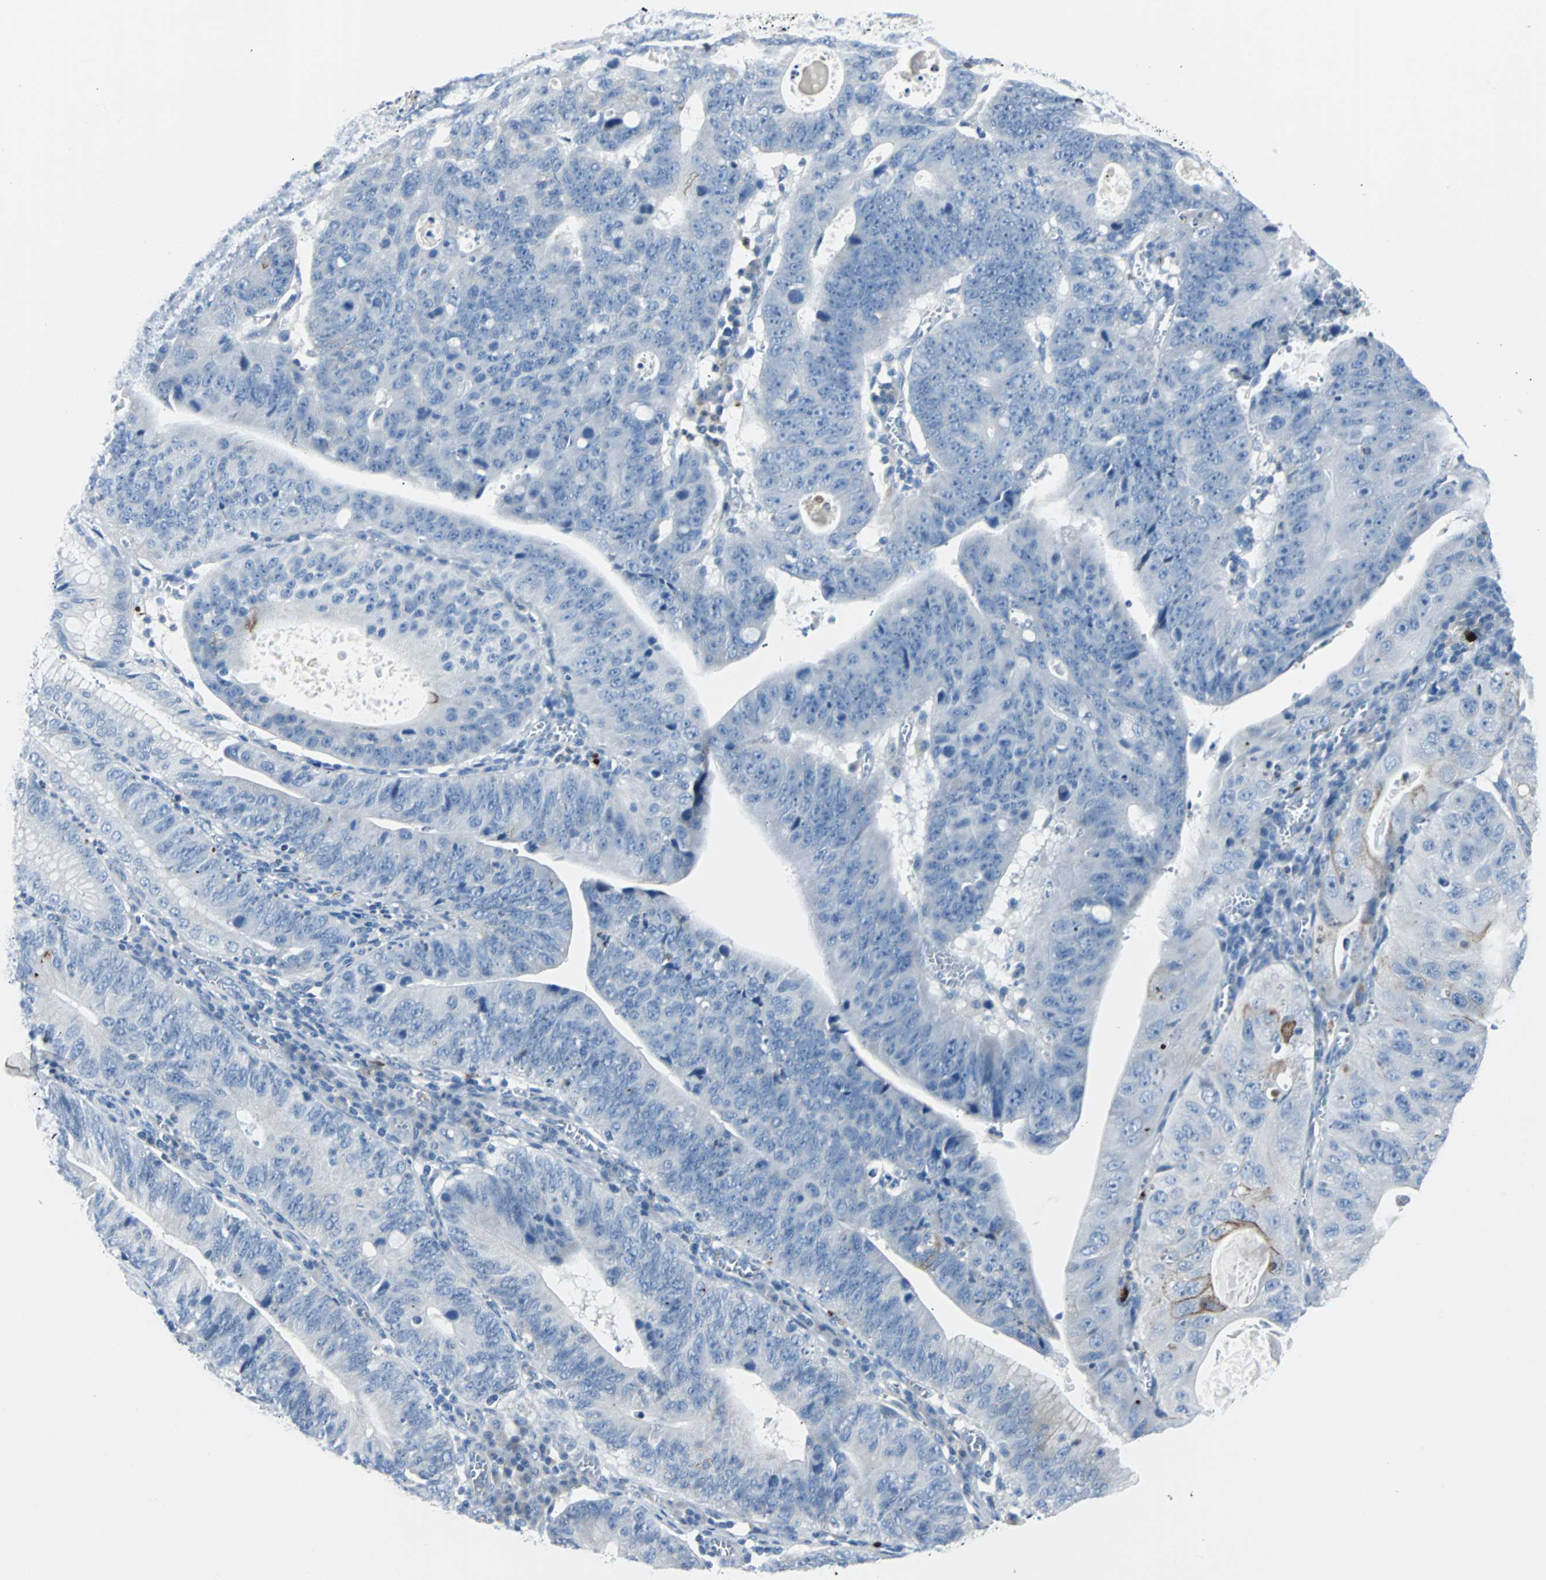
{"staining": {"intensity": "negative", "quantity": "none", "location": "none"}, "tissue": "stomach cancer", "cell_type": "Tumor cells", "image_type": "cancer", "snomed": [{"axis": "morphology", "description": "Adenocarcinoma, NOS"}, {"axis": "topography", "description": "Stomach"}], "caption": "IHC photomicrograph of stomach cancer (adenocarcinoma) stained for a protein (brown), which displays no staining in tumor cells.", "gene": "RASA1", "patient": {"sex": "male", "age": 59}}